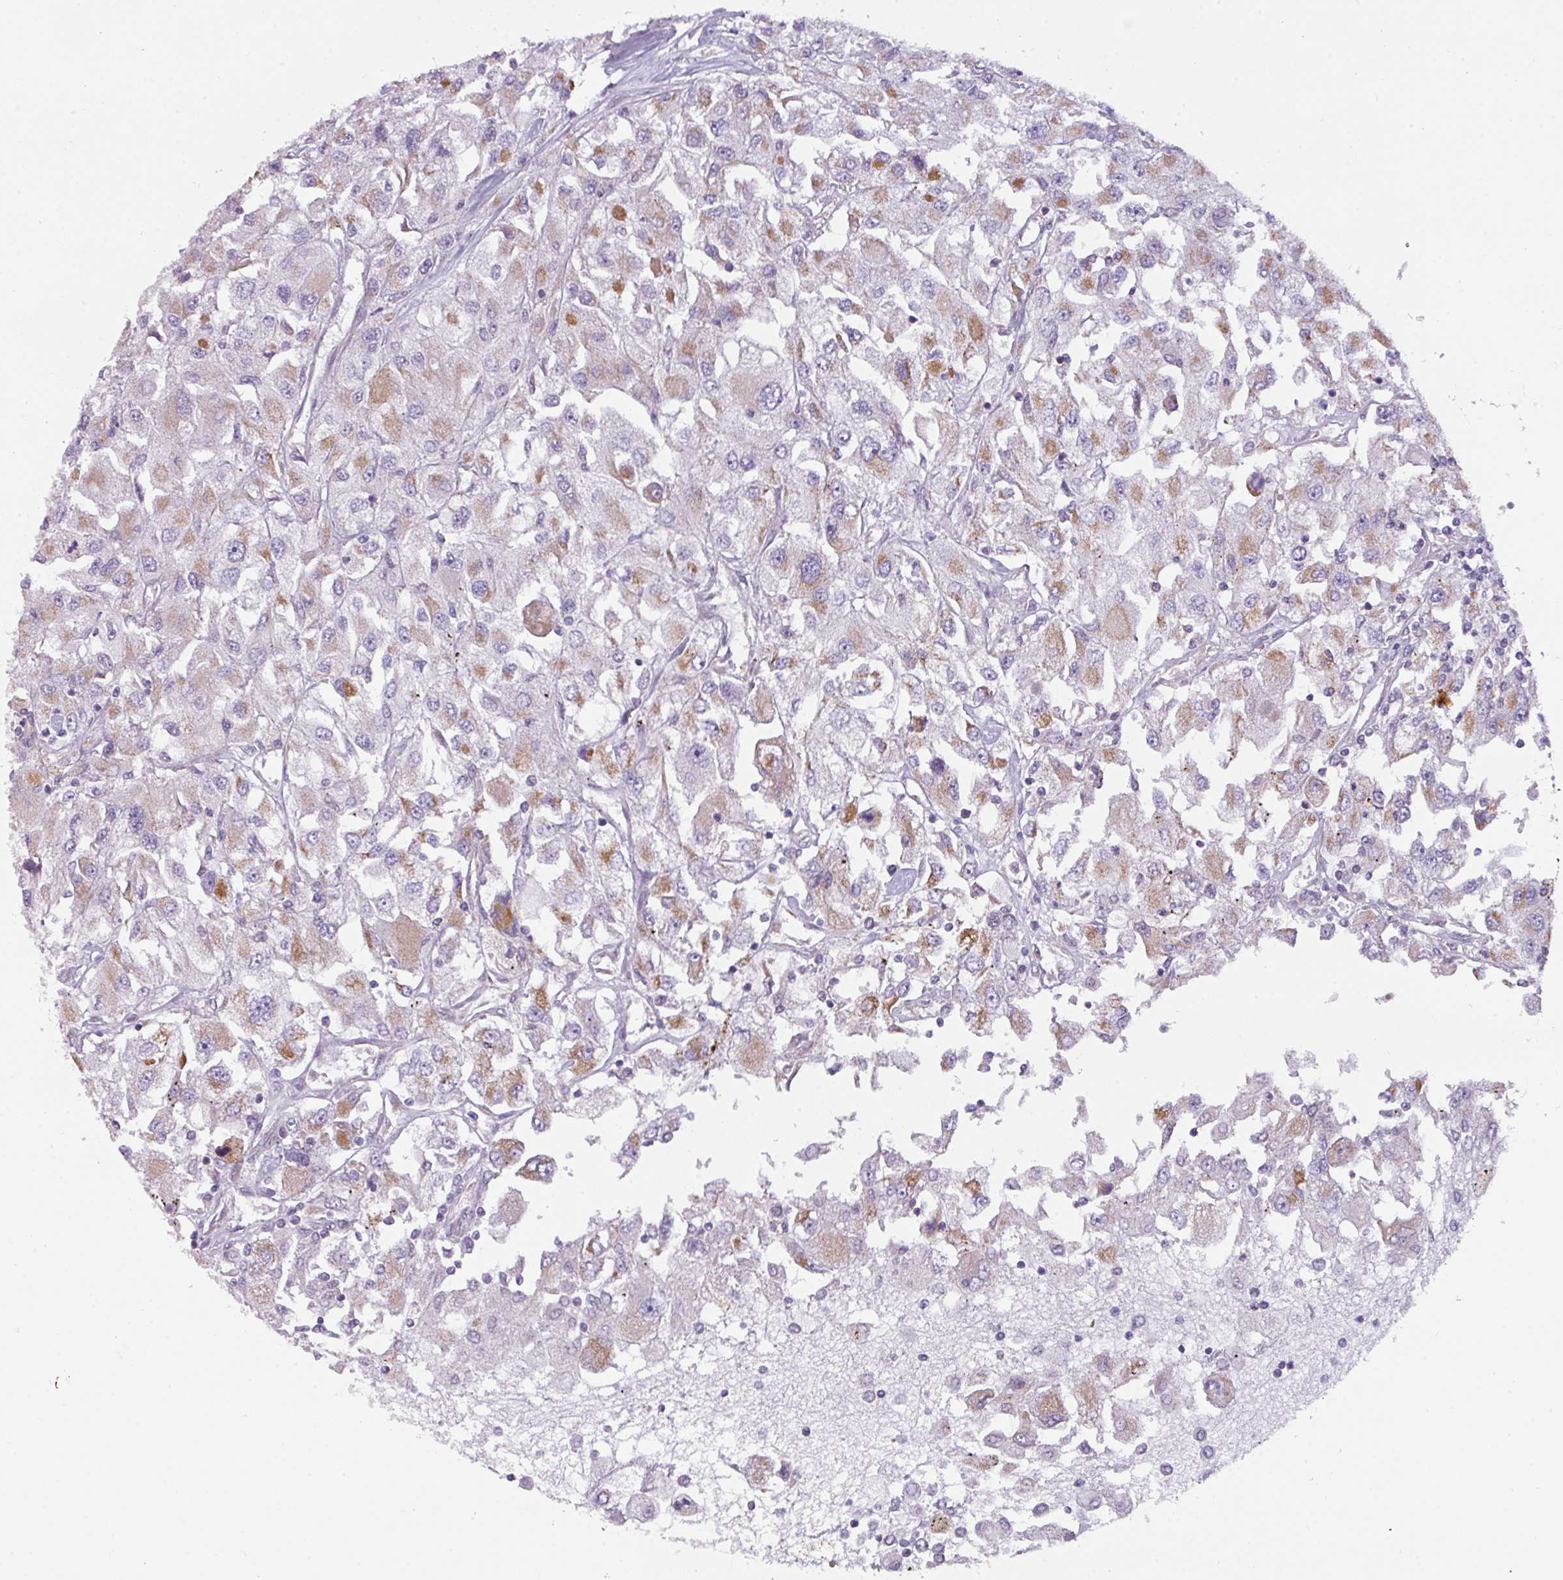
{"staining": {"intensity": "moderate", "quantity": "<25%", "location": "cytoplasmic/membranous"}, "tissue": "renal cancer", "cell_type": "Tumor cells", "image_type": "cancer", "snomed": [{"axis": "morphology", "description": "Adenocarcinoma, NOS"}, {"axis": "topography", "description": "Kidney"}], "caption": "A high-resolution micrograph shows immunohistochemistry staining of adenocarcinoma (renal), which shows moderate cytoplasmic/membranous staining in approximately <25% of tumor cells.", "gene": "C2orf68", "patient": {"sex": "female", "age": 52}}